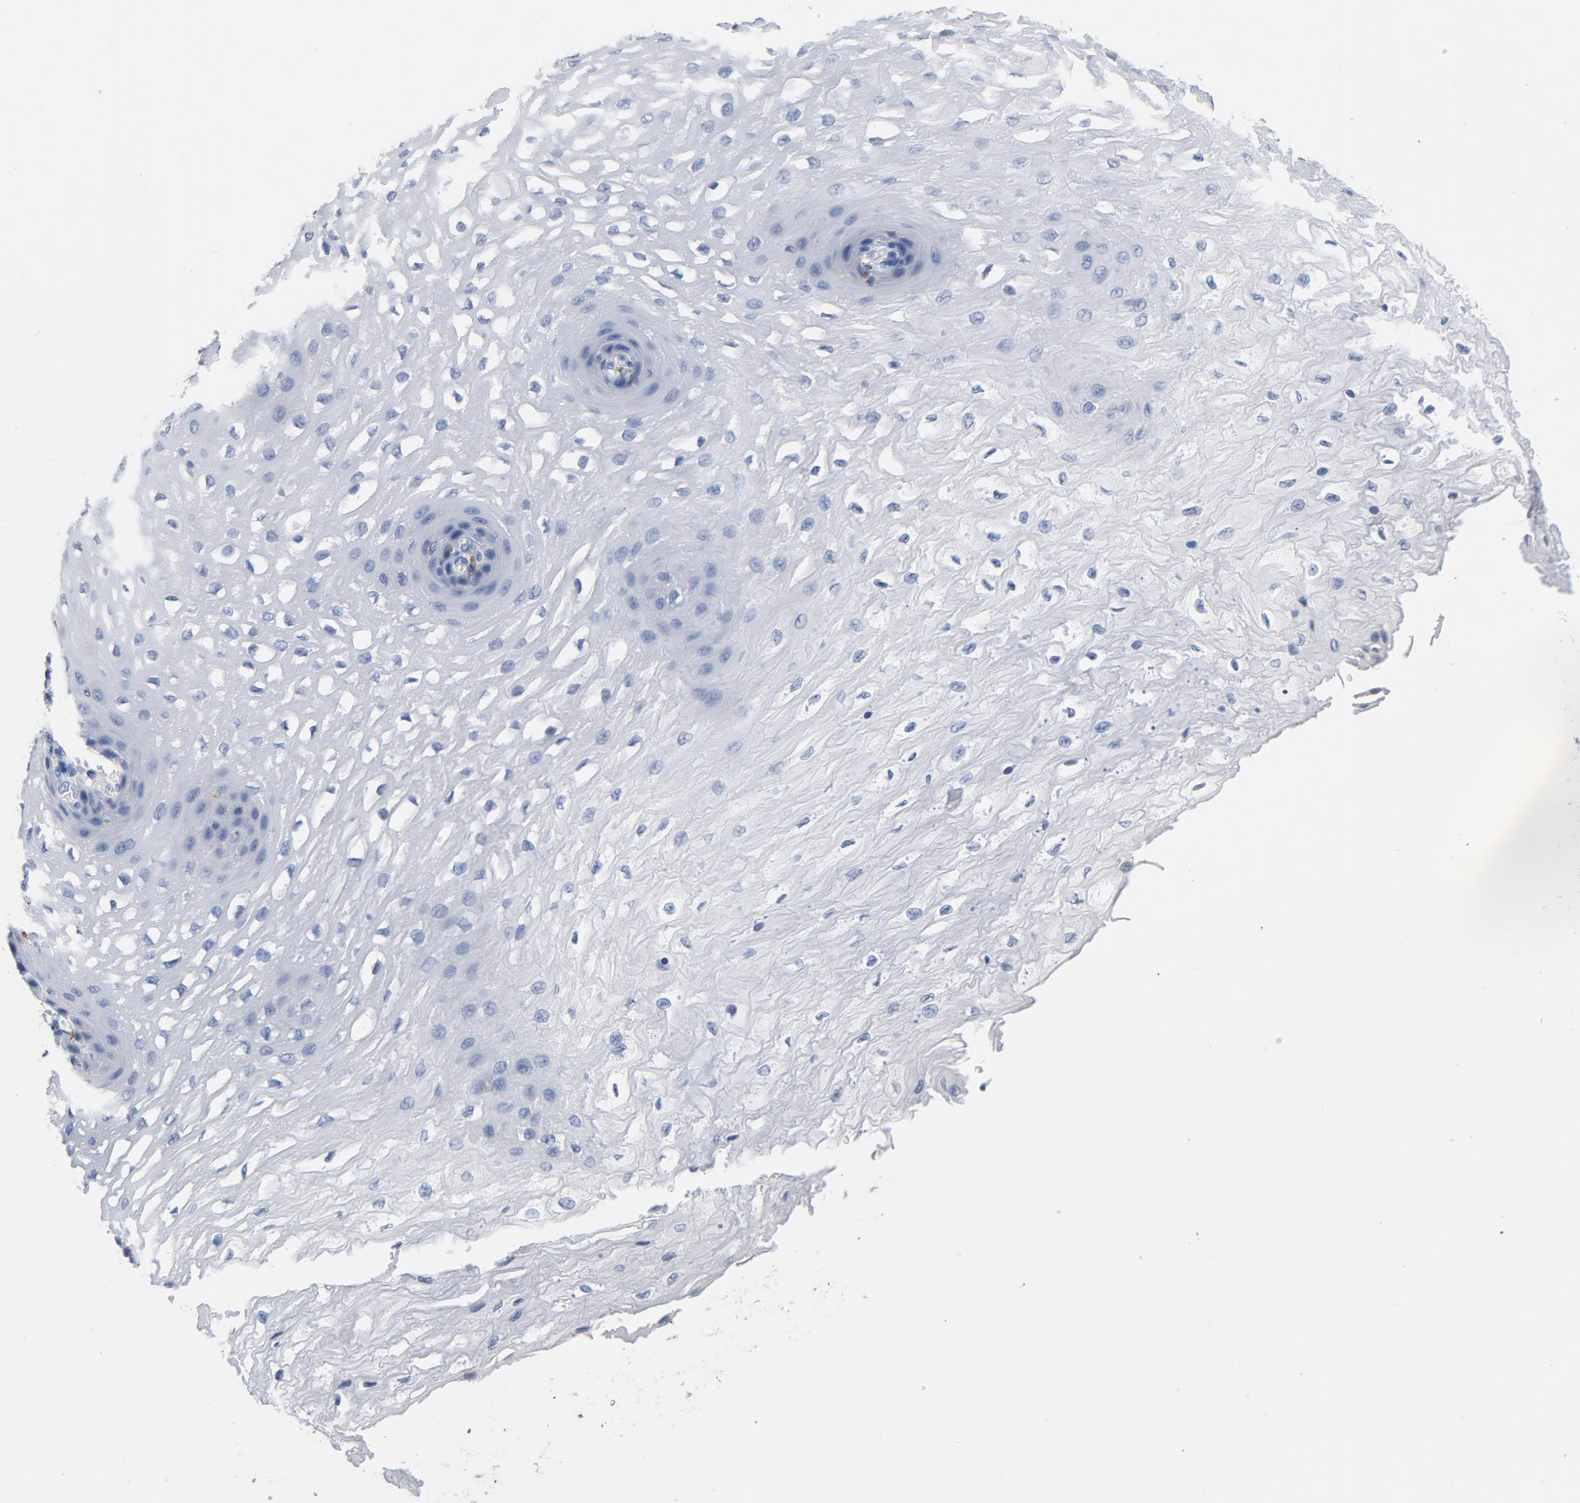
{"staining": {"intensity": "negative", "quantity": "none", "location": "none"}, "tissue": "esophagus", "cell_type": "Squamous epithelial cells", "image_type": "normal", "snomed": [{"axis": "morphology", "description": "Normal tissue, NOS"}, {"axis": "topography", "description": "Esophagus"}], "caption": "This histopathology image is of normal esophagus stained with immunohistochemistry (IHC) to label a protein in brown with the nuclei are counter-stained blue. There is no positivity in squamous epithelial cells. (DAB (3,3'-diaminobenzidine) immunohistochemistry visualized using brightfield microscopy, high magnification).", "gene": "NCF1", "patient": {"sex": "female", "age": 72}}